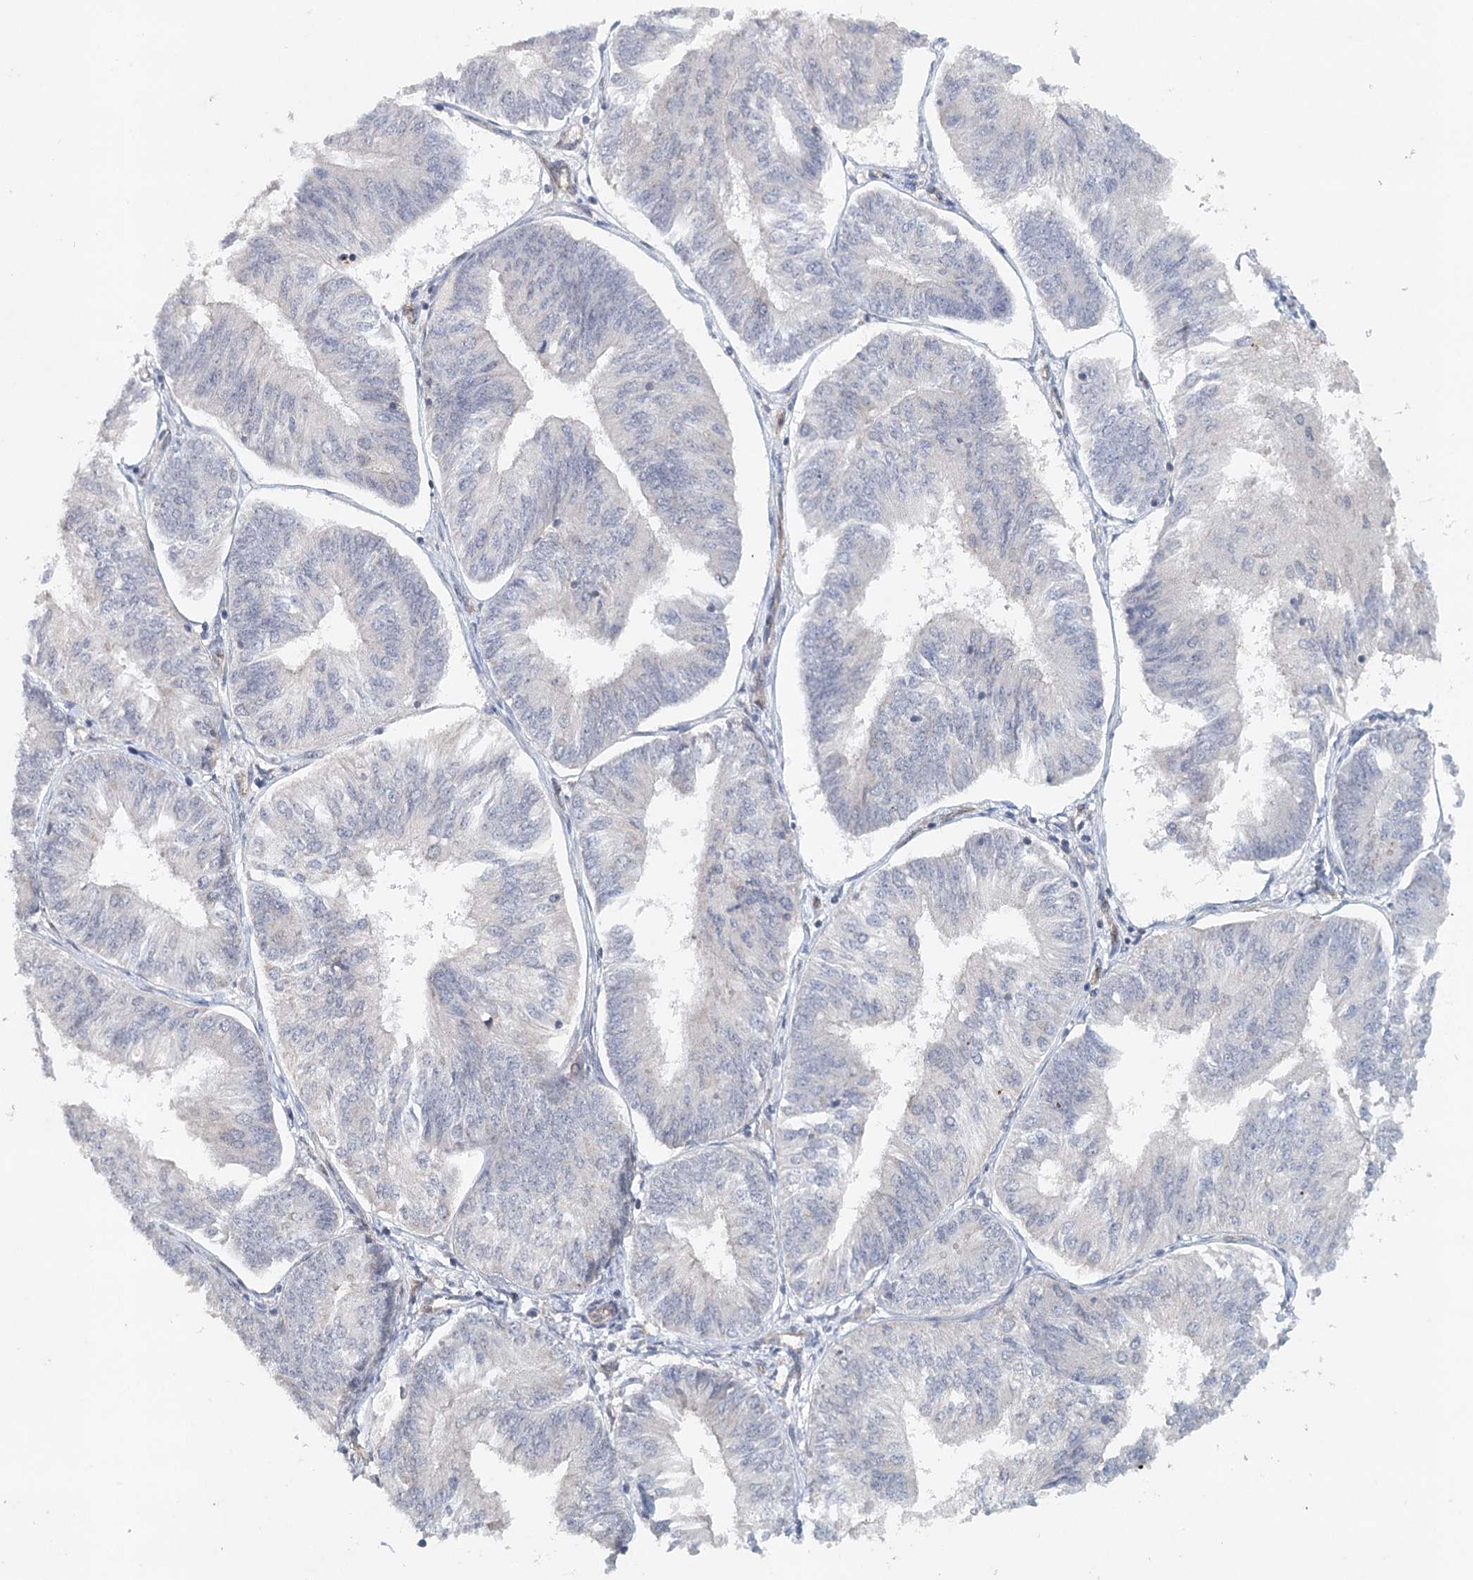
{"staining": {"intensity": "negative", "quantity": "none", "location": "none"}, "tissue": "endometrial cancer", "cell_type": "Tumor cells", "image_type": "cancer", "snomed": [{"axis": "morphology", "description": "Adenocarcinoma, NOS"}, {"axis": "topography", "description": "Endometrium"}], "caption": "Tumor cells show no significant protein expression in endometrial cancer (adenocarcinoma).", "gene": "SYNPO", "patient": {"sex": "female", "age": 58}}